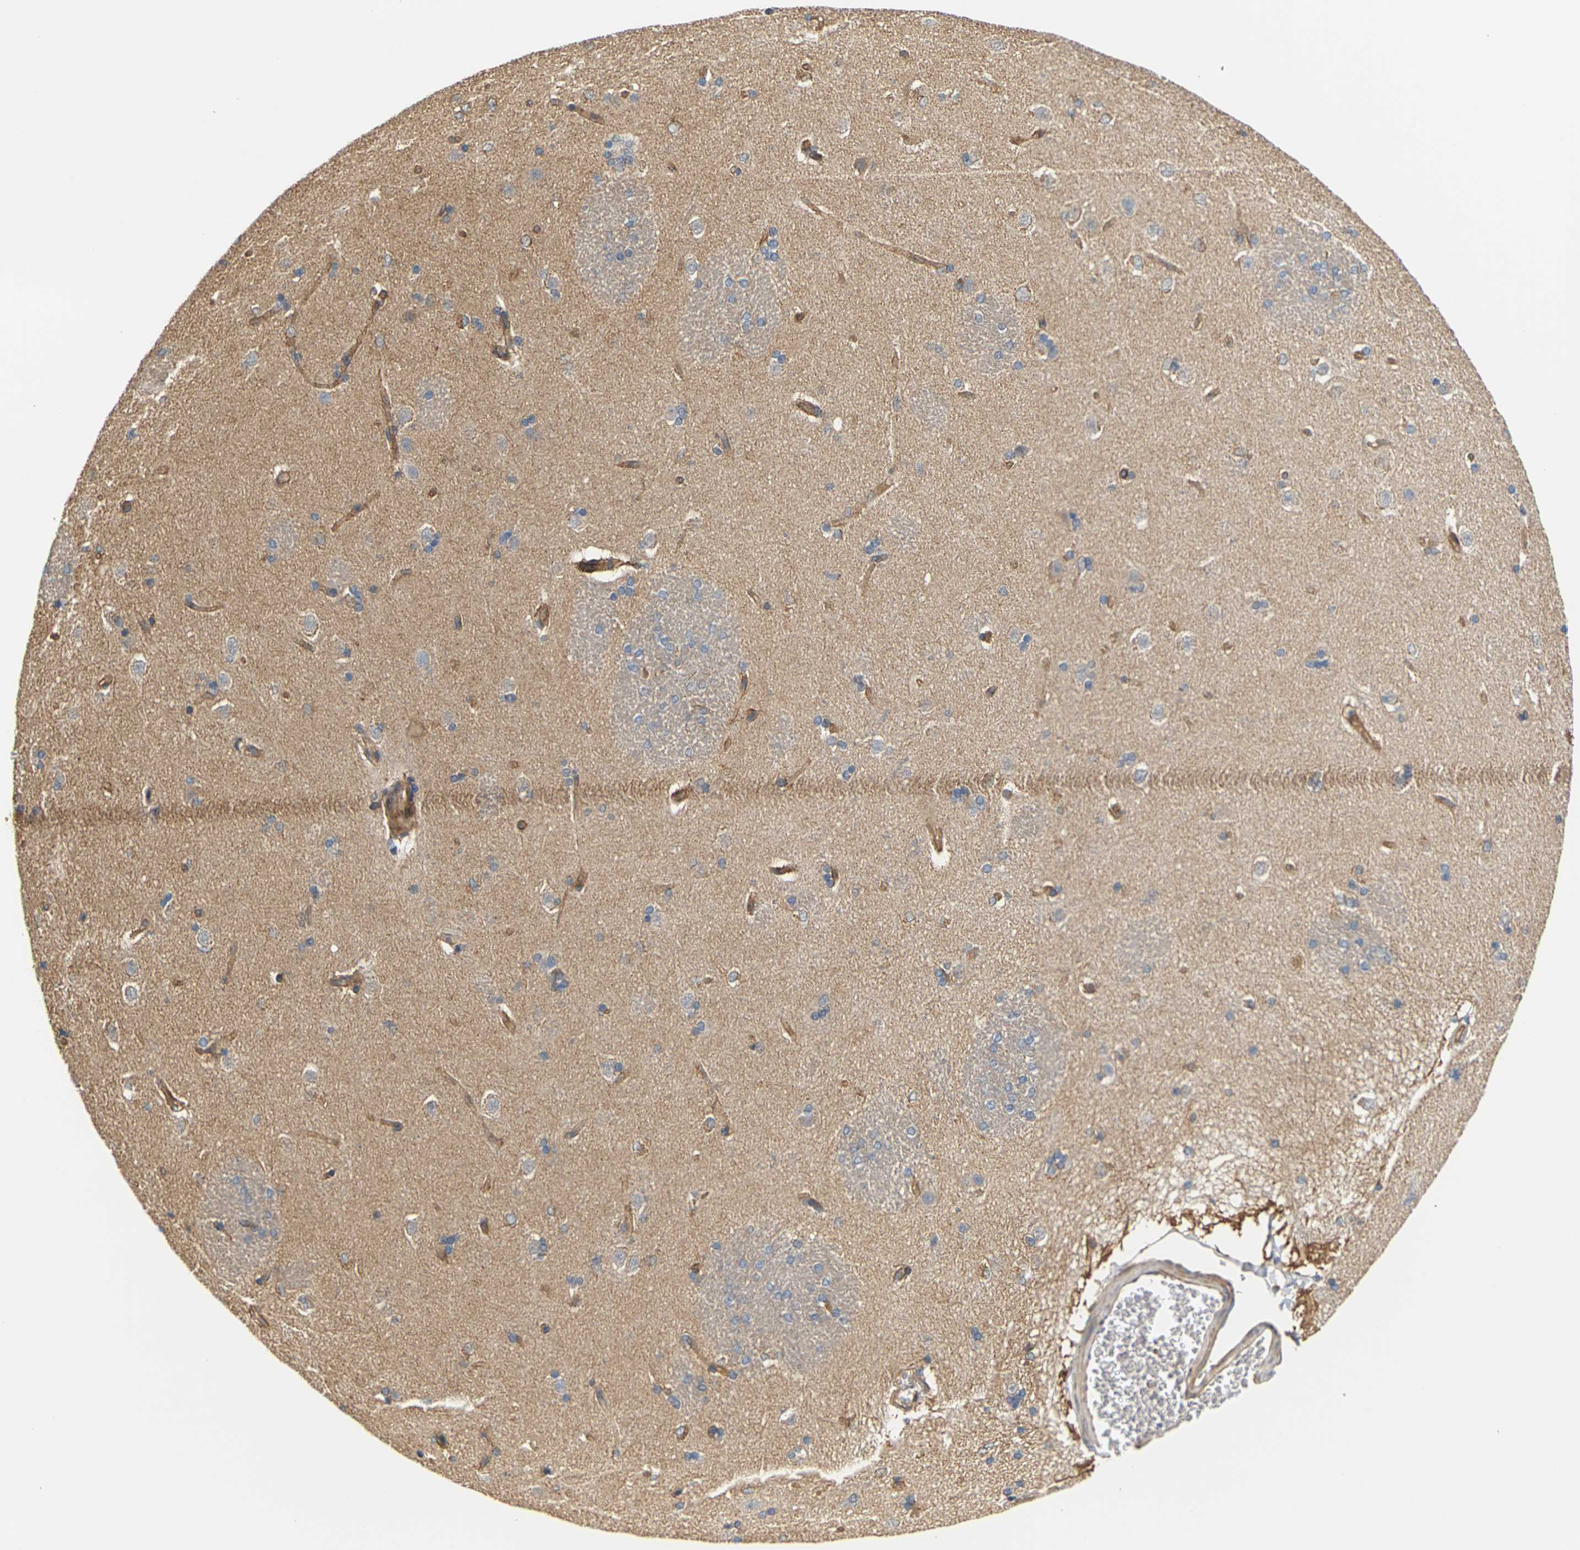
{"staining": {"intensity": "moderate", "quantity": "<25%", "location": "cytoplasmic/membranous"}, "tissue": "caudate", "cell_type": "Glial cells", "image_type": "normal", "snomed": [{"axis": "morphology", "description": "Normal tissue, NOS"}, {"axis": "topography", "description": "Lateral ventricle wall"}], "caption": "Glial cells exhibit moderate cytoplasmic/membranous expression in about <25% of cells in benign caudate.", "gene": "PCDHB4", "patient": {"sex": "female", "age": 19}}